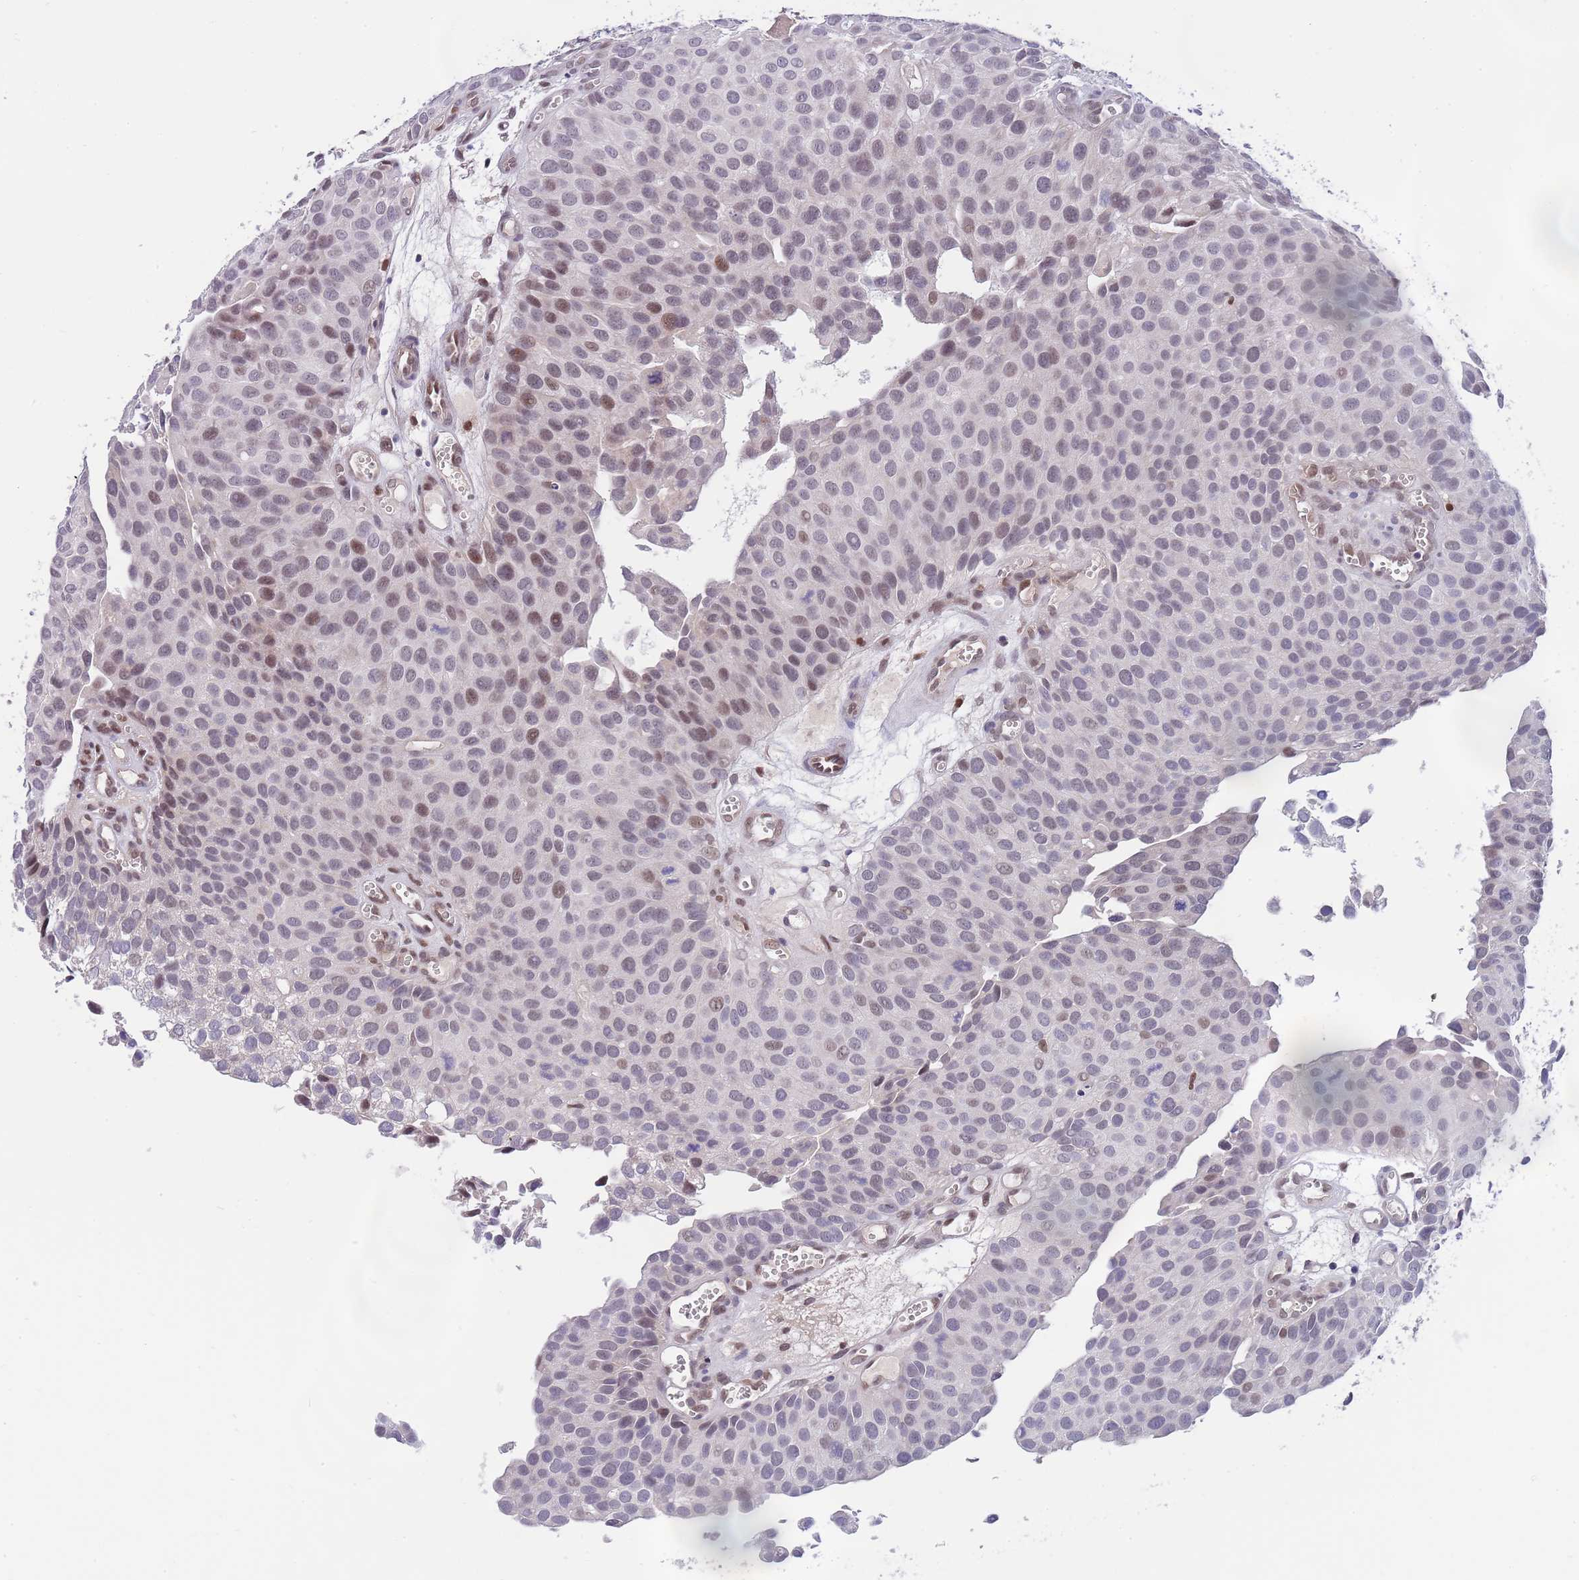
{"staining": {"intensity": "moderate", "quantity": "<25%", "location": "nuclear"}, "tissue": "urothelial cancer", "cell_type": "Tumor cells", "image_type": "cancer", "snomed": [{"axis": "morphology", "description": "Urothelial carcinoma, Low grade"}, {"axis": "topography", "description": "Urinary bladder"}], "caption": "Protein staining of urothelial cancer tissue exhibits moderate nuclear expression in about <25% of tumor cells.", "gene": "NLRP6", "patient": {"sex": "male", "age": 88}}